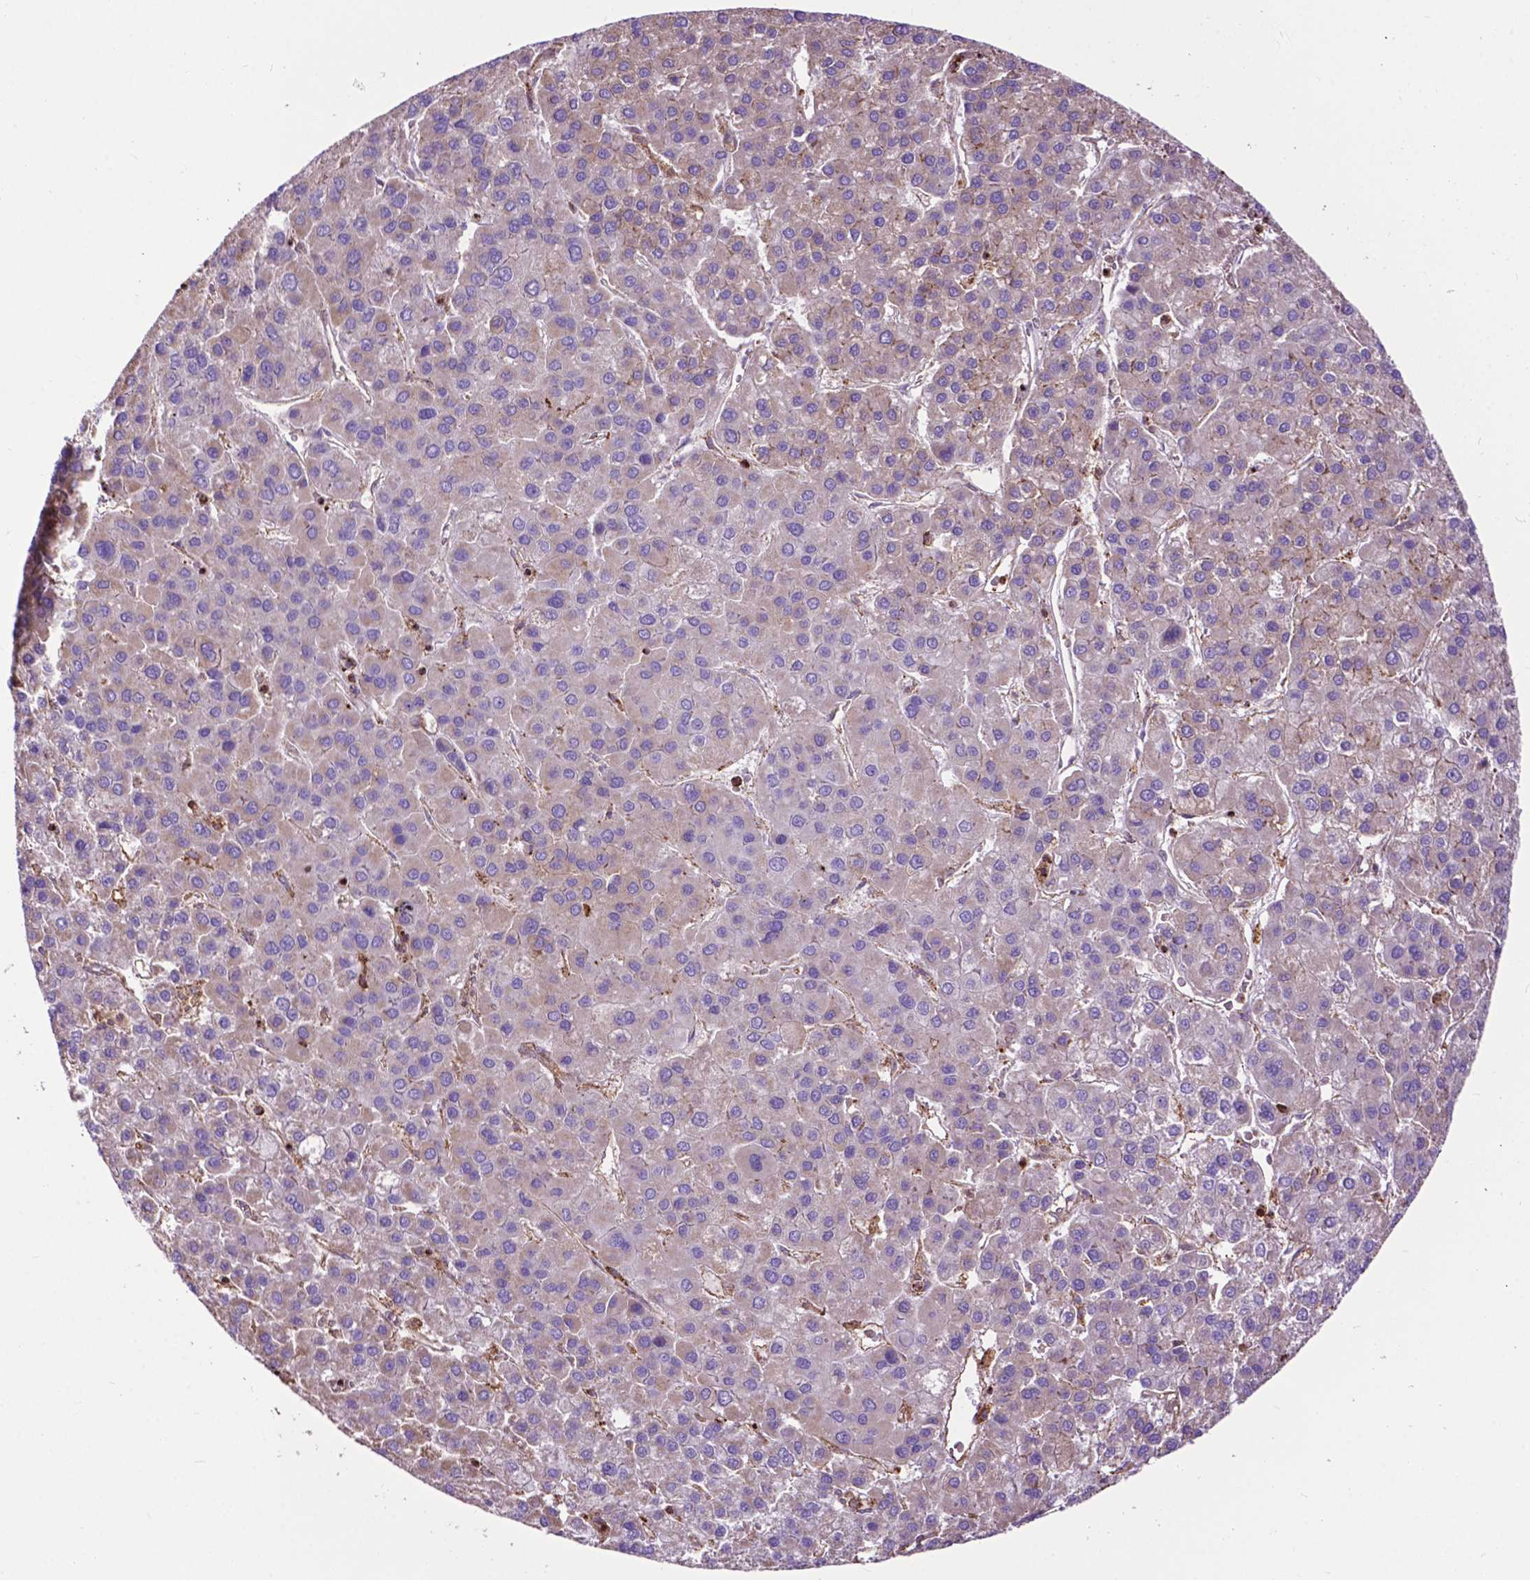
{"staining": {"intensity": "moderate", "quantity": "<25%", "location": "cytoplasmic/membranous"}, "tissue": "liver cancer", "cell_type": "Tumor cells", "image_type": "cancer", "snomed": [{"axis": "morphology", "description": "Carcinoma, Hepatocellular, NOS"}, {"axis": "topography", "description": "Liver"}], "caption": "DAB immunohistochemical staining of liver cancer (hepatocellular carcinoma) shows moderate cytoplasmic/membranous protein staining in approximately <25% of tumor cells. (brown staining indicates protein expression, while blue staining denotes nuclei).", "gene": "CHMP4A", "patient": {"sex": "female", "age": 41}}